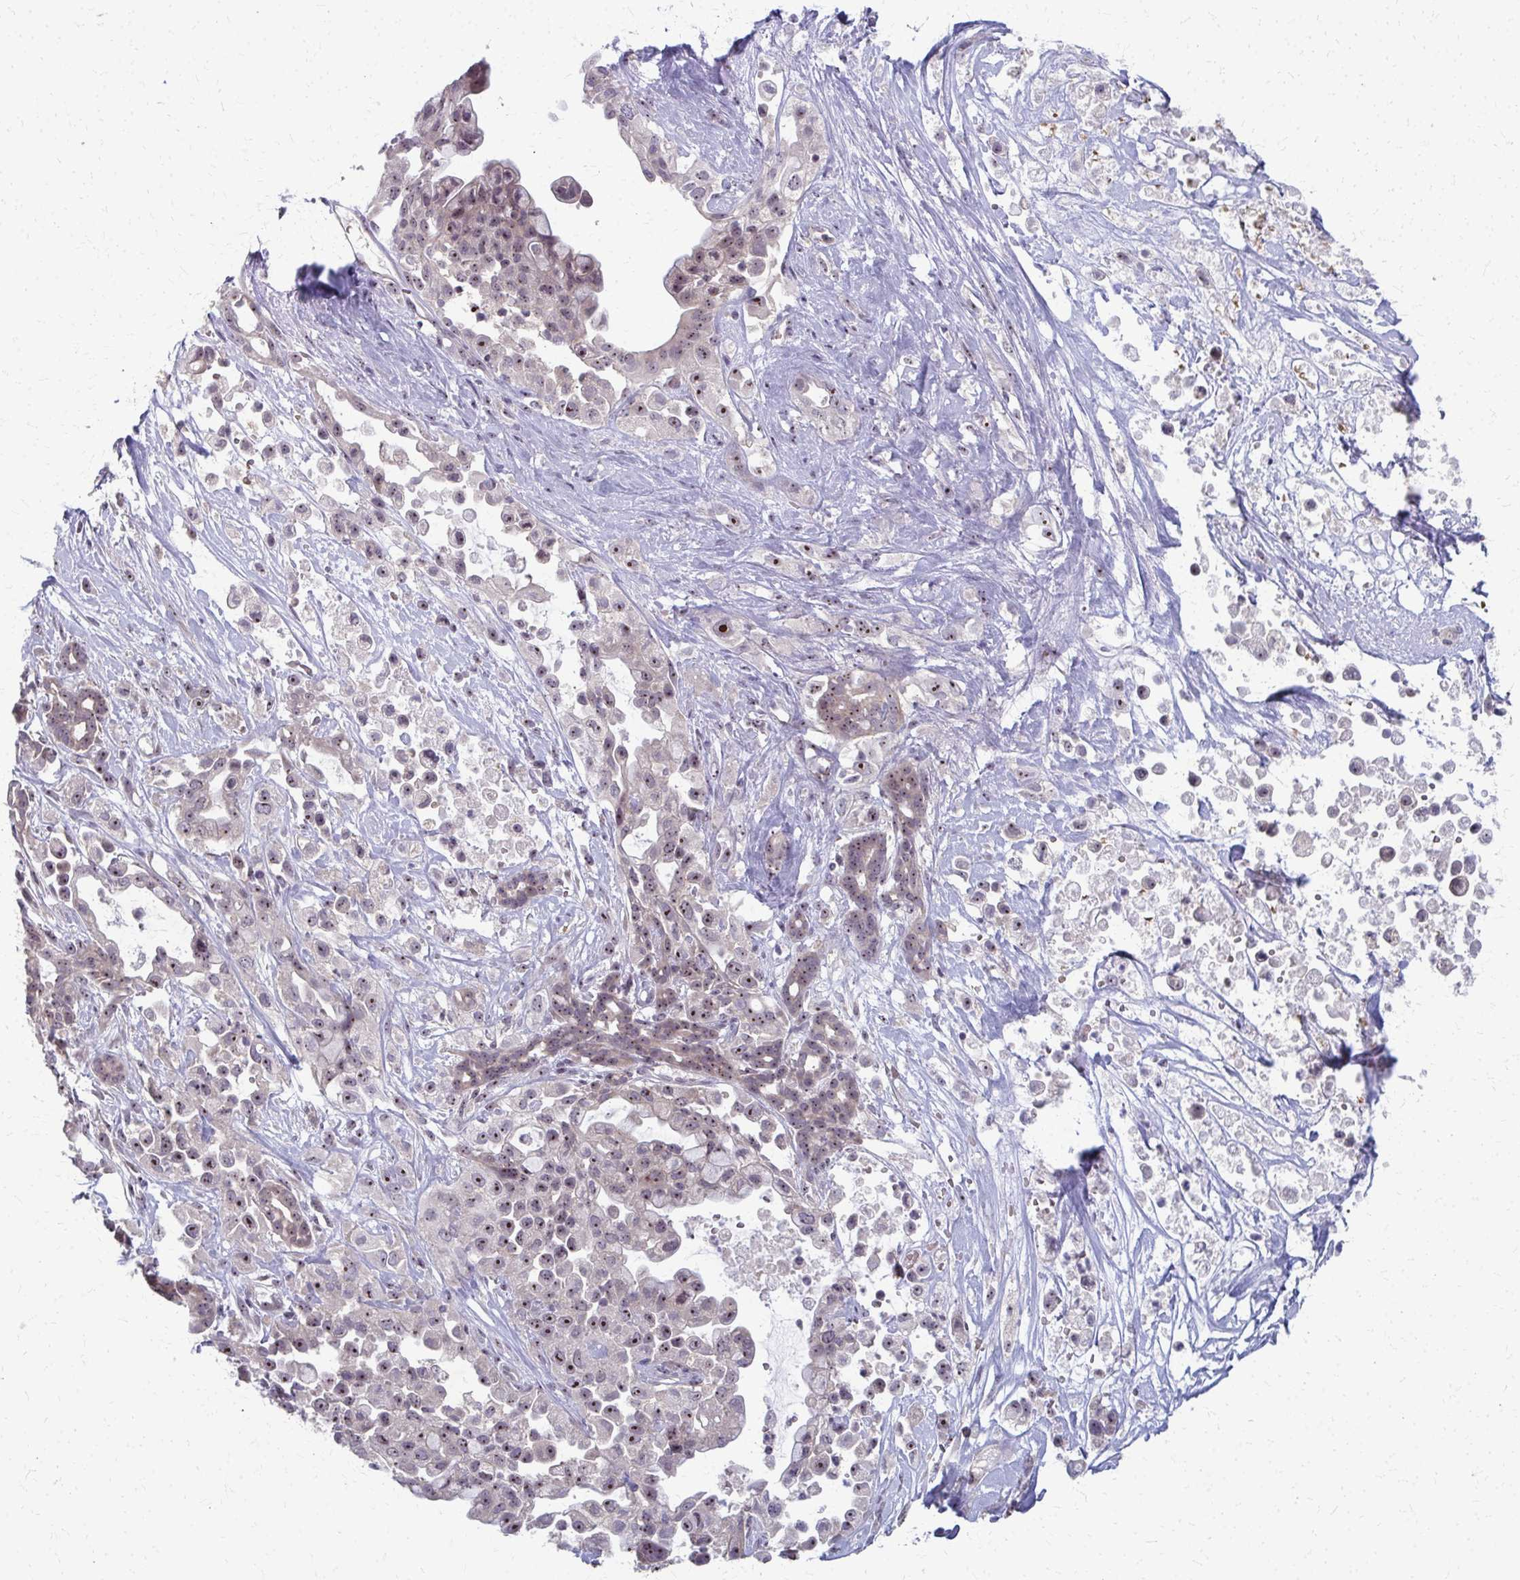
{"staining": {"intensity": "moderate", "quantity": ">75%", "location": "nuclear"}, "tissue": "pancreatic cancer", "cell_type": "Tumor cells", "image_type": "cancer", "snomed": [{"axis": "morphology", "description": "Adenocarcinoma, NOS"}, {"axis": "topography", "description": "Pancreas"}], "caption": "Pancreatic cancer (adenocarcinoma) stained for a protein demonstrates moderate nuclear positivity in tumor cells. The staining was performed using DAB to visualize the protein expression in brown, while the nuclei were stained in blue with hematoxylin (Magnification: 20x).", "gene": "NUDT16", "patient": {"sex": "male", "age": 44}}